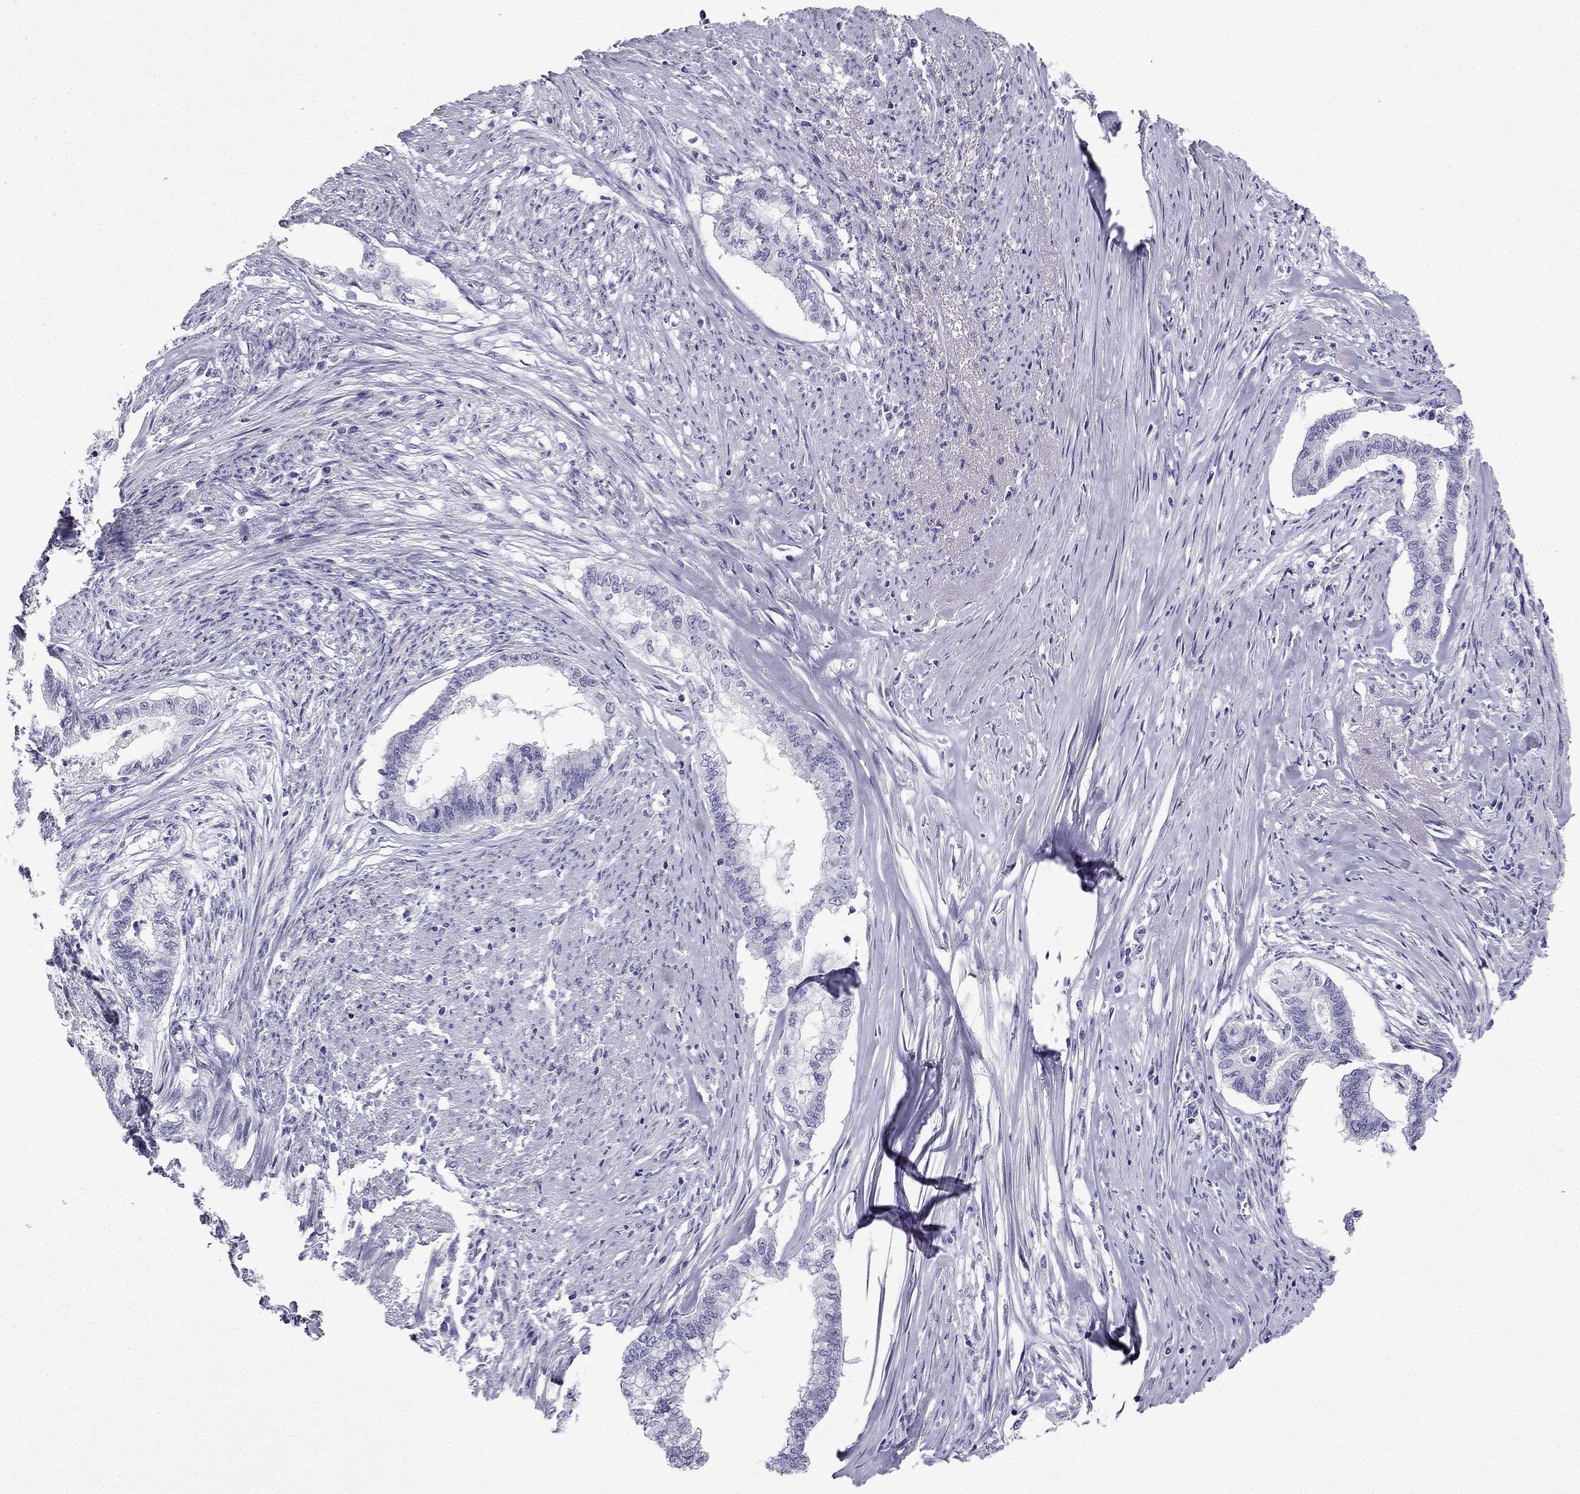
{"staining": {"intensity": "negative", "quantity": "none", "location": "none"}, "tissue": "endometrial cancer", "cell_type": "Tumor cells", "image_type": "cancer", "snomed": [{"axis": "morphology", "description": "Adenocarcinoma, NOS"}, {"axis": "topography", "description": "Endometrium"}], "caption": "Endometrial cancer (adenocarcinoma) was stained to show a protein in brown. There is no significant expression in tumor cells.", "gene": "NPTX1", "patient": {"sex": "female", "age": 79}}